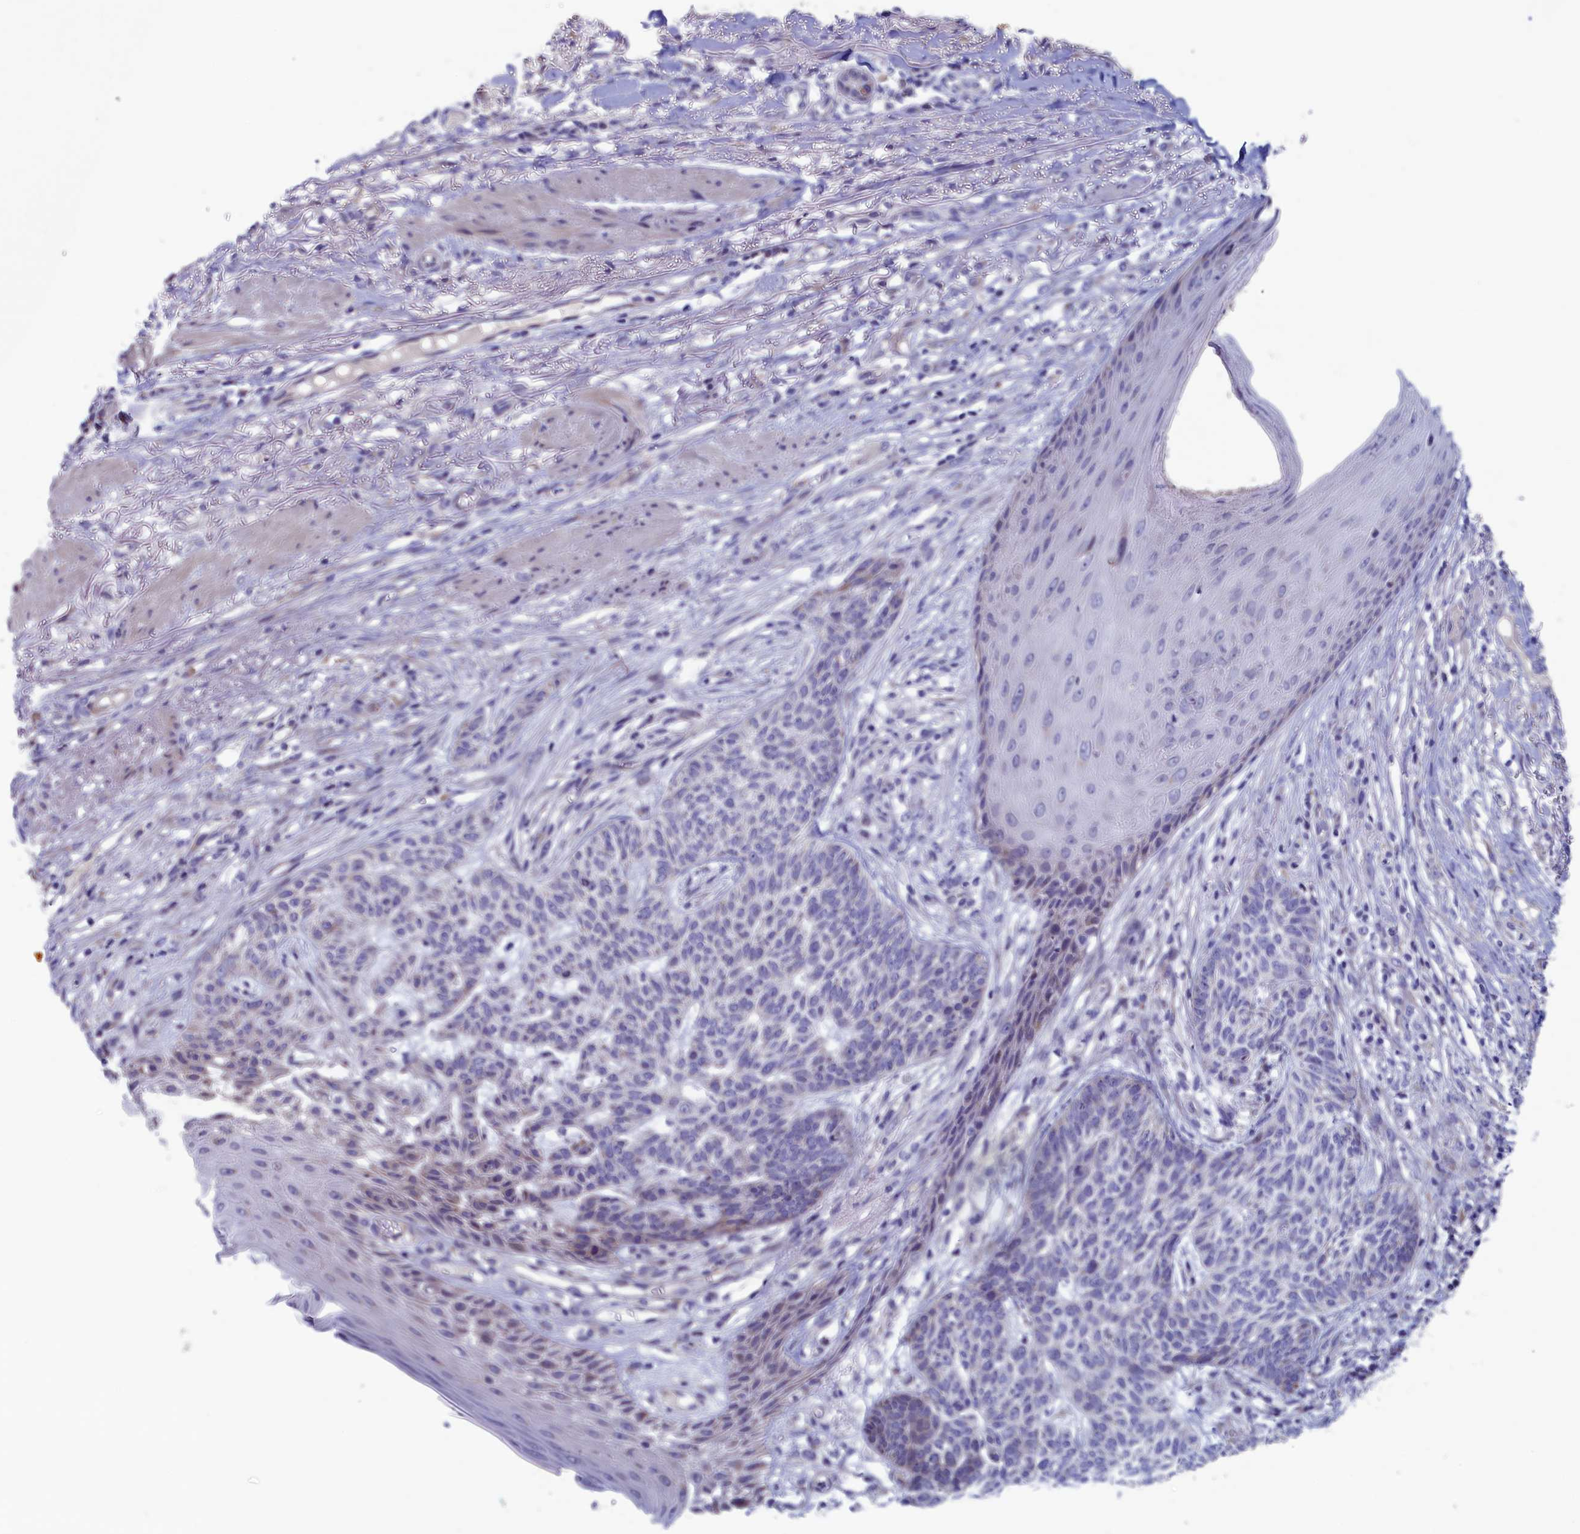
{"staining": {"intensity": "negative", "quantity": "none", "location": "none"}, "tissue": "skin cancer", "cell_type": "Tumor cells", "image_type": "cancer", "snomed": [{"axis": "morphology", "description": "Normal tissue, NOS"}, {"axis": "morphology", "description": "Basal cell carcinoma"}, {"axis": "topography", "description": "Skin"}], "caption": "Immunohistochemistry of human skin basal cell carcinoma displays no expression in tumor cells.", "gene": "NIBAN3", "patient": {"sex": "male", "age": 64}}